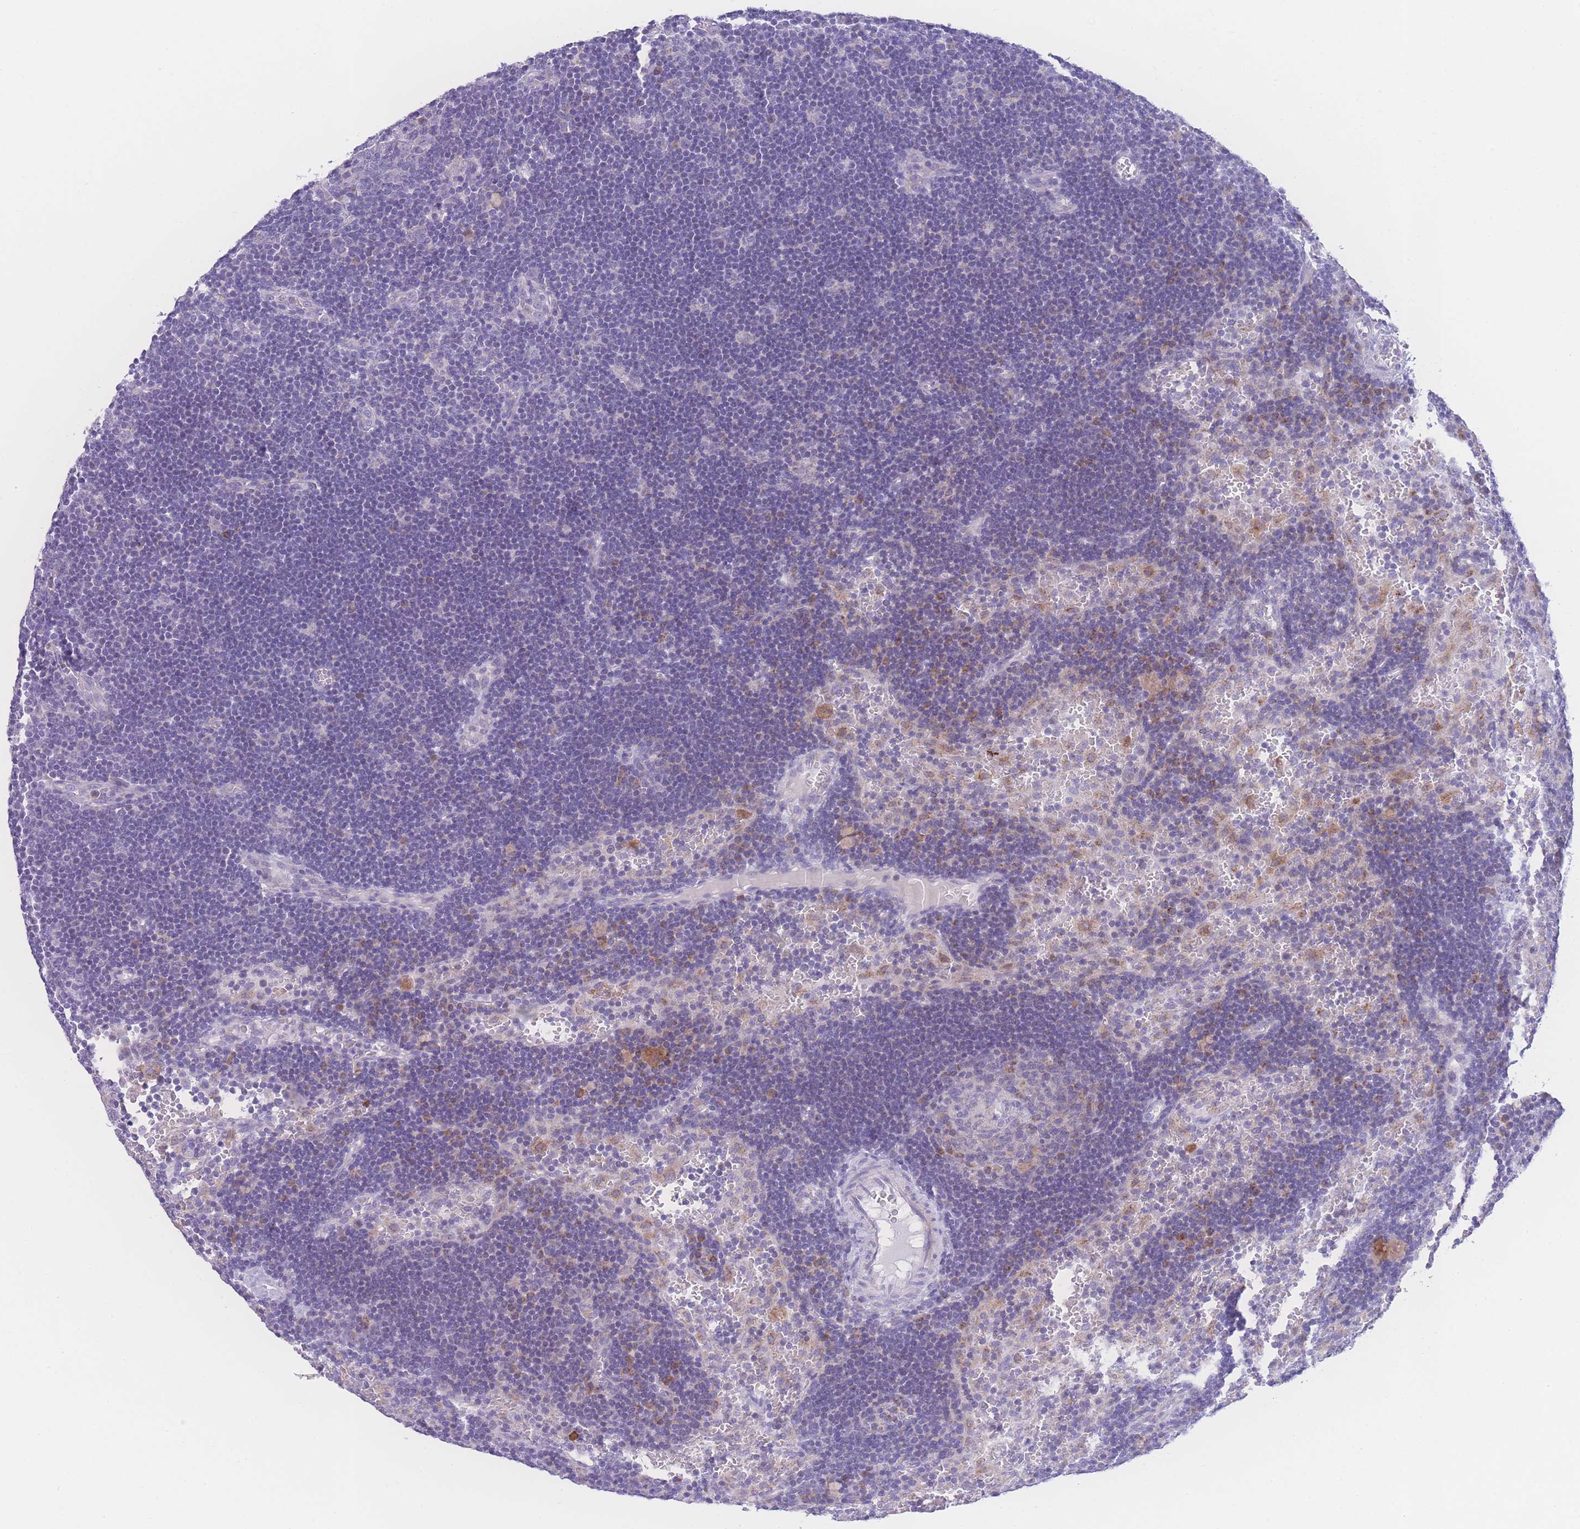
{"staining": {"intensity": "negative", "quantity": "none", "location": "none"}, "tissue": "lymph node", "cell_type": "Germinal center cells", "image_type": "normal", "snomed": [{"axis": "morphology", "description": "Normal tissue, NOS"}, {"axis": "topography", "description": "Lymph node"}], "caption": "Histopathology image shows no significant protein positivity in germinal center cells of benign lymph node.", "gene": "NBEAL1", "patient": {"sex": "male", "age": 62}}